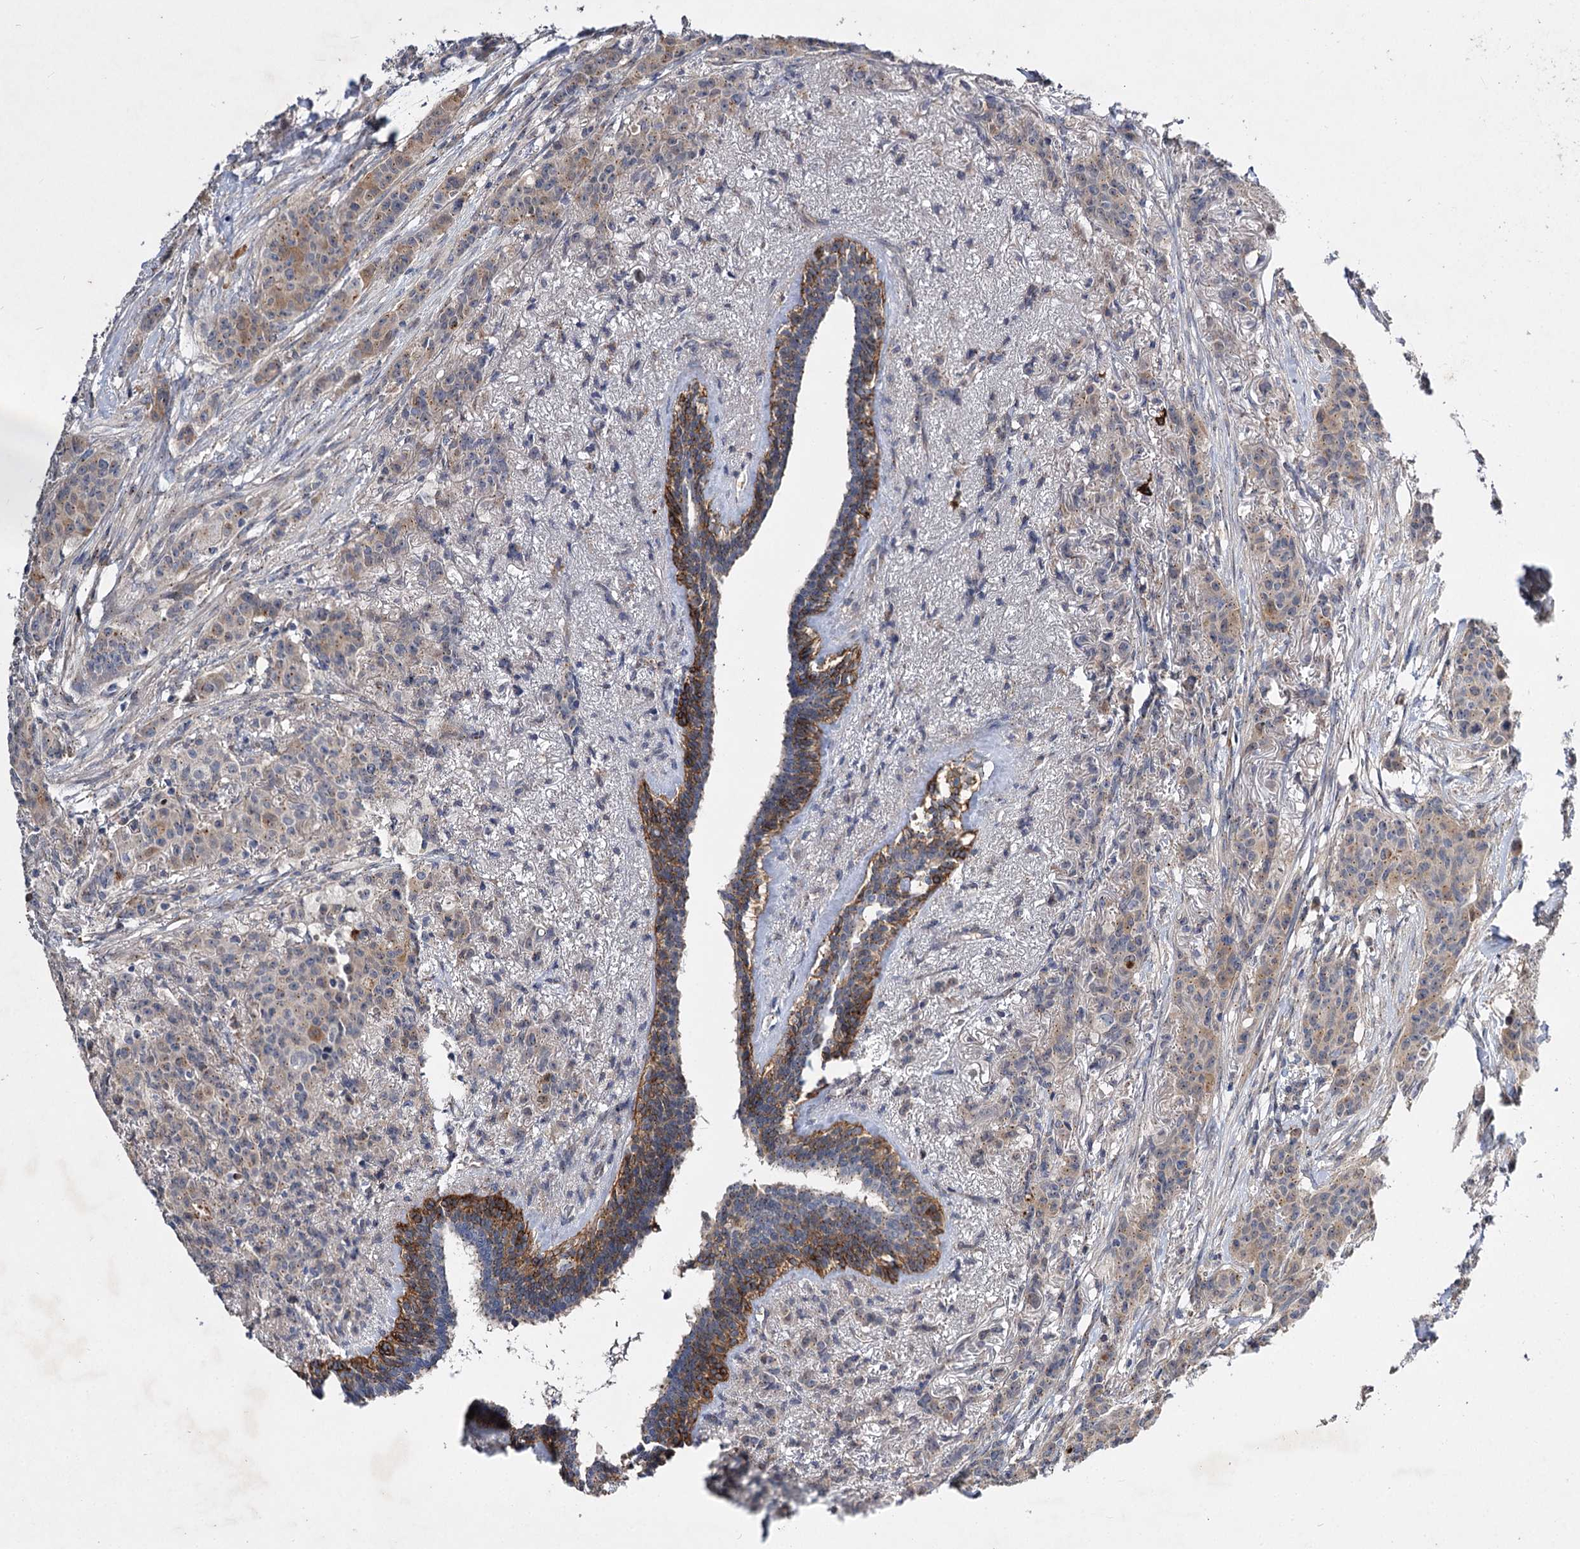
{"staining": {"intensity": "weak", "quantity": "25%-75%", "location": "cytoplasmic/membranous"}, "tissue": "breast cancer", "cell_type": "Tumor cells", "image_type": "cancer", "snomed": [{"axis": "morphology", "description": "Duct carcinoma"}, {"axis": "topography", "description": "Breast"}], "caption": "A high-resolution micrograph shows immunohistochemistry (IHC) staining of breast cancer (intraductal carcinoma), which demonstrates weak cytoplasmic/membranous staining in approximately 25%-75% of tumor cells.", "gene": "MINDY3", "patient": {"sex": "female", "age": 40}}